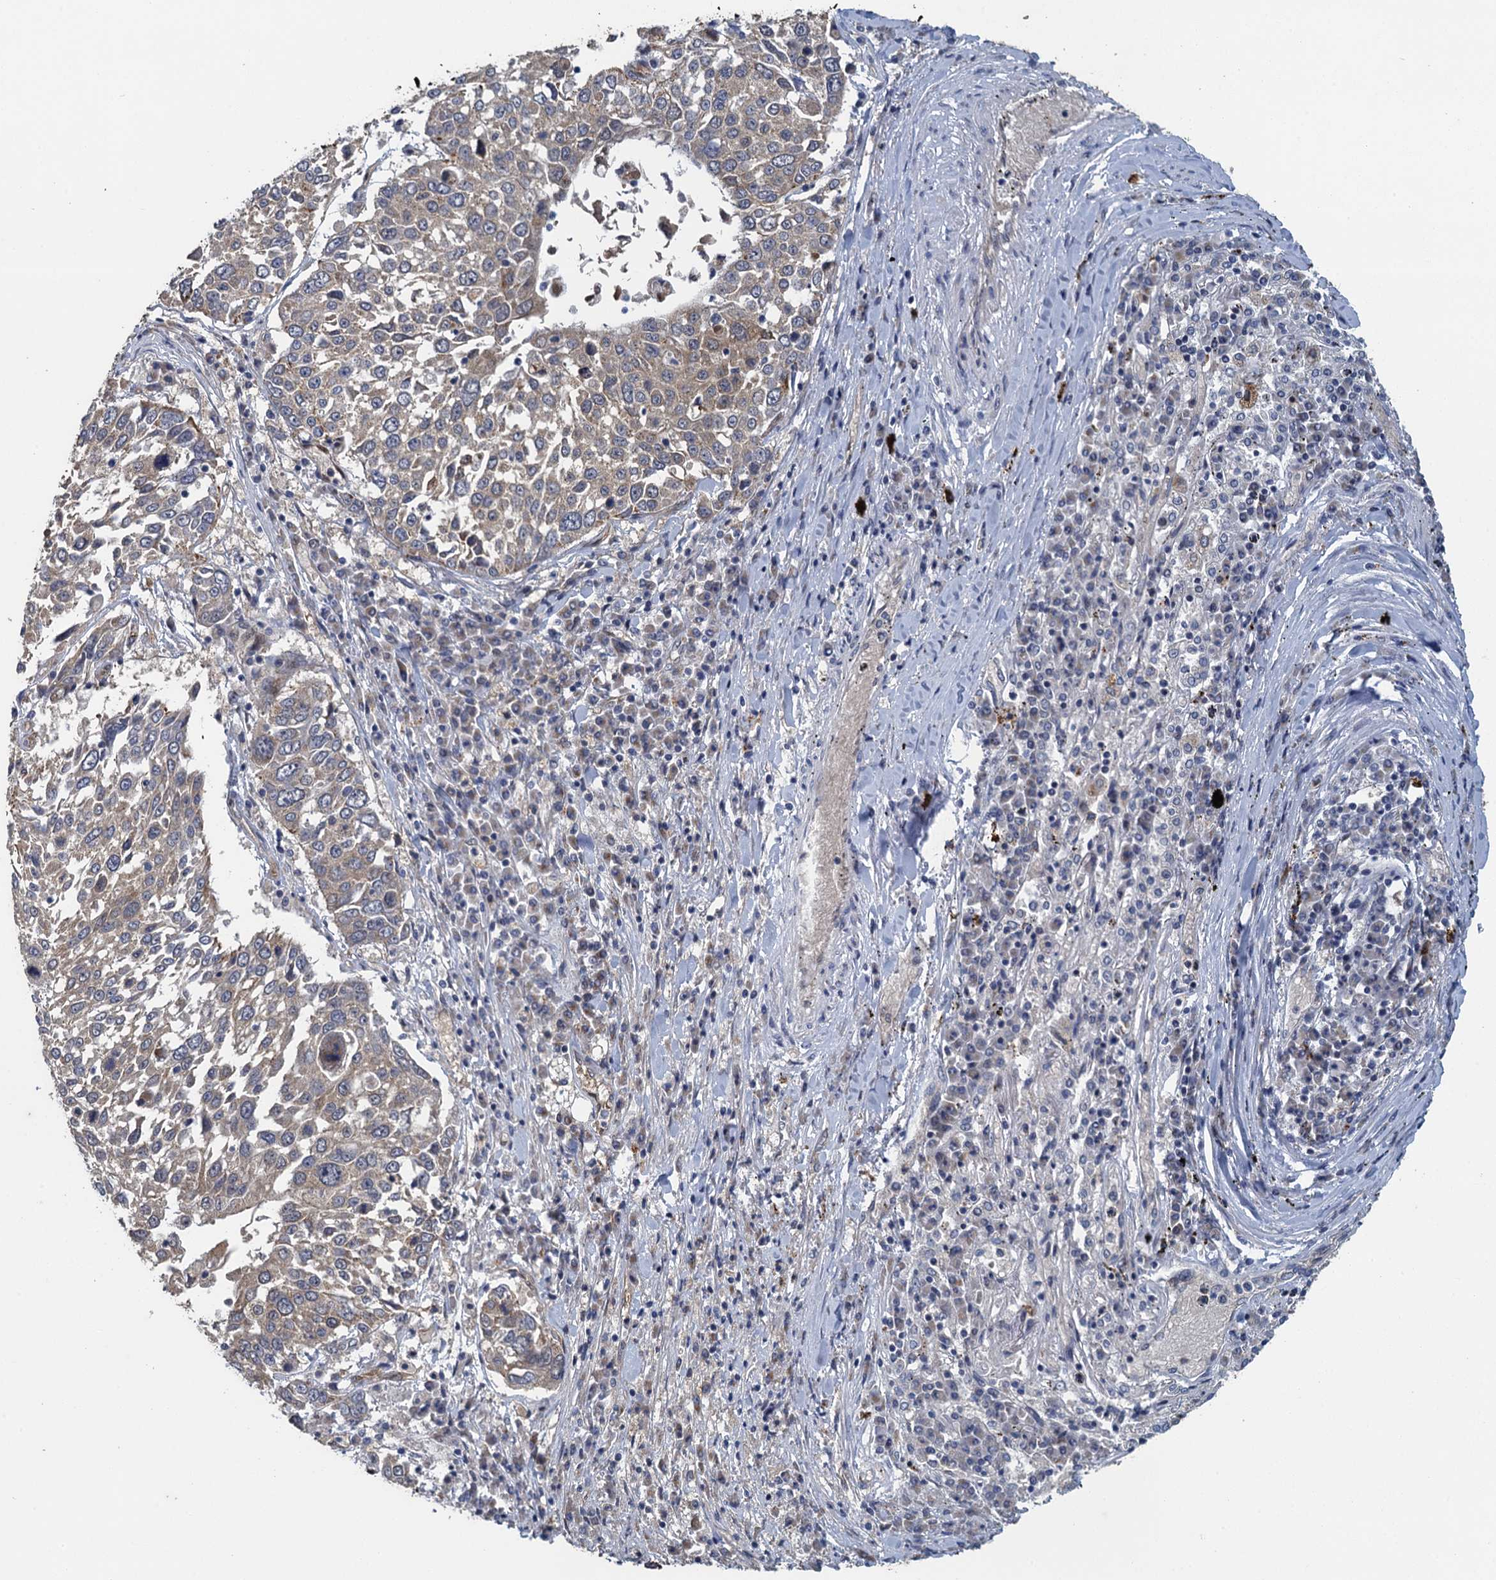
{"staining": {"intensity": "weak", "quantity": "25%-75%", "location": "cytoplasmic/membranous"}, "tissue": "lung cancer", "cell_type": "Tumor cells", "image_type": "cancer", "snomed": [{"axis": "morphology", "description": "Squamous cell carcinoma, NOS"}, {"axis": "topography", "description": "Lung"}], "caption": "Lung squamous cell carcinoma stained with a protein marker displays weak staining in tumor cells.", "gene": "KBTBD8", "patient": {"sex": "male", "age": 65}}